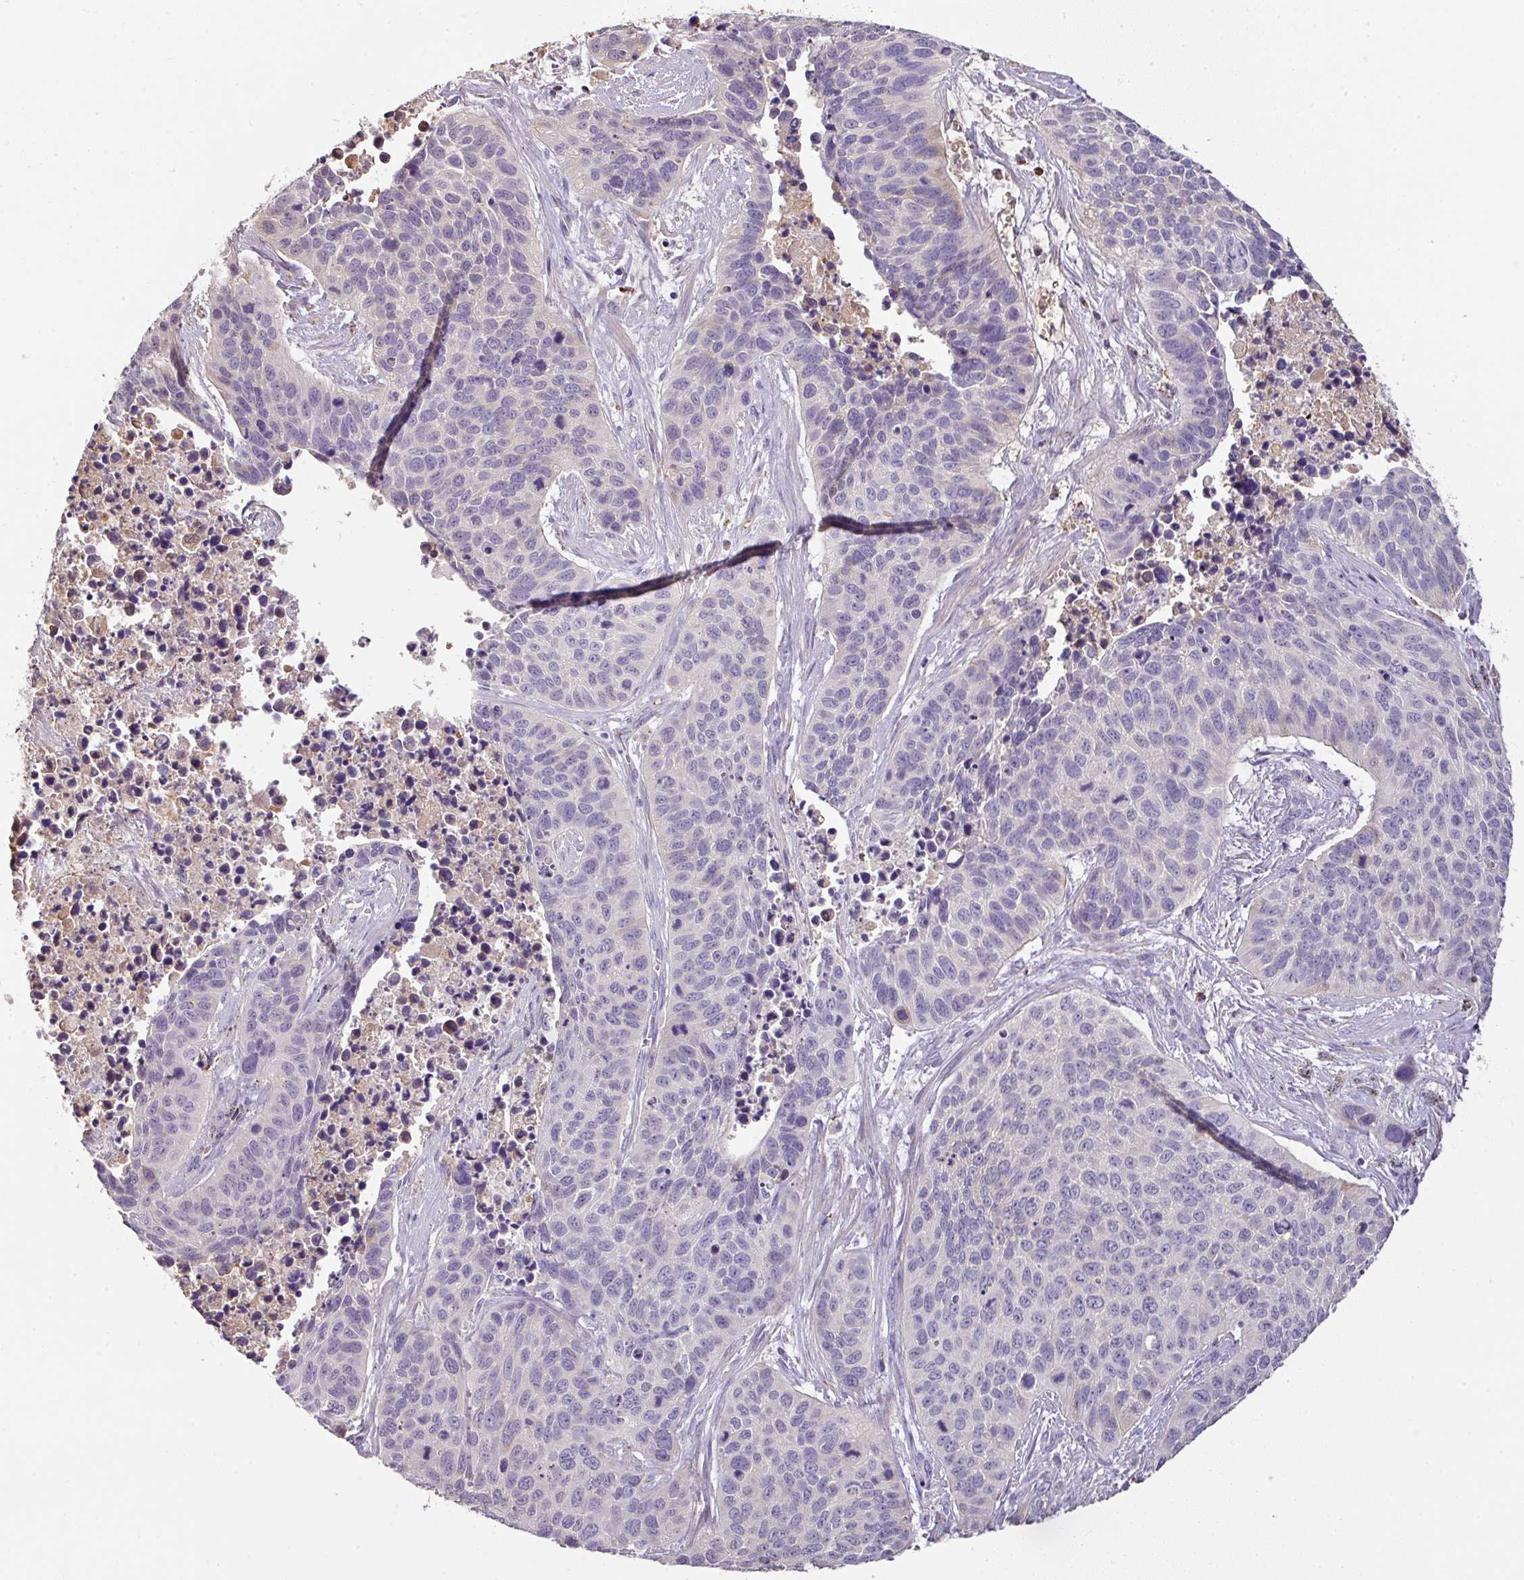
{"staining": {"intensity": "negative", "quantity": "none", "location": "none"}, "tissue": "lung cancer", "cell_type": "Tumor cells", "image_type": "cancer", "snomed": [{"axis": "morphology", "description": "Squamous cell carcinoma, NOS"}, {"axis": "topography", "description": "Lung"}], "caption": "Tumor cells show no significant protein expression in lung cancer.", "gene": "CCZ1", "patient": {"sex": "male", "age": 62}}